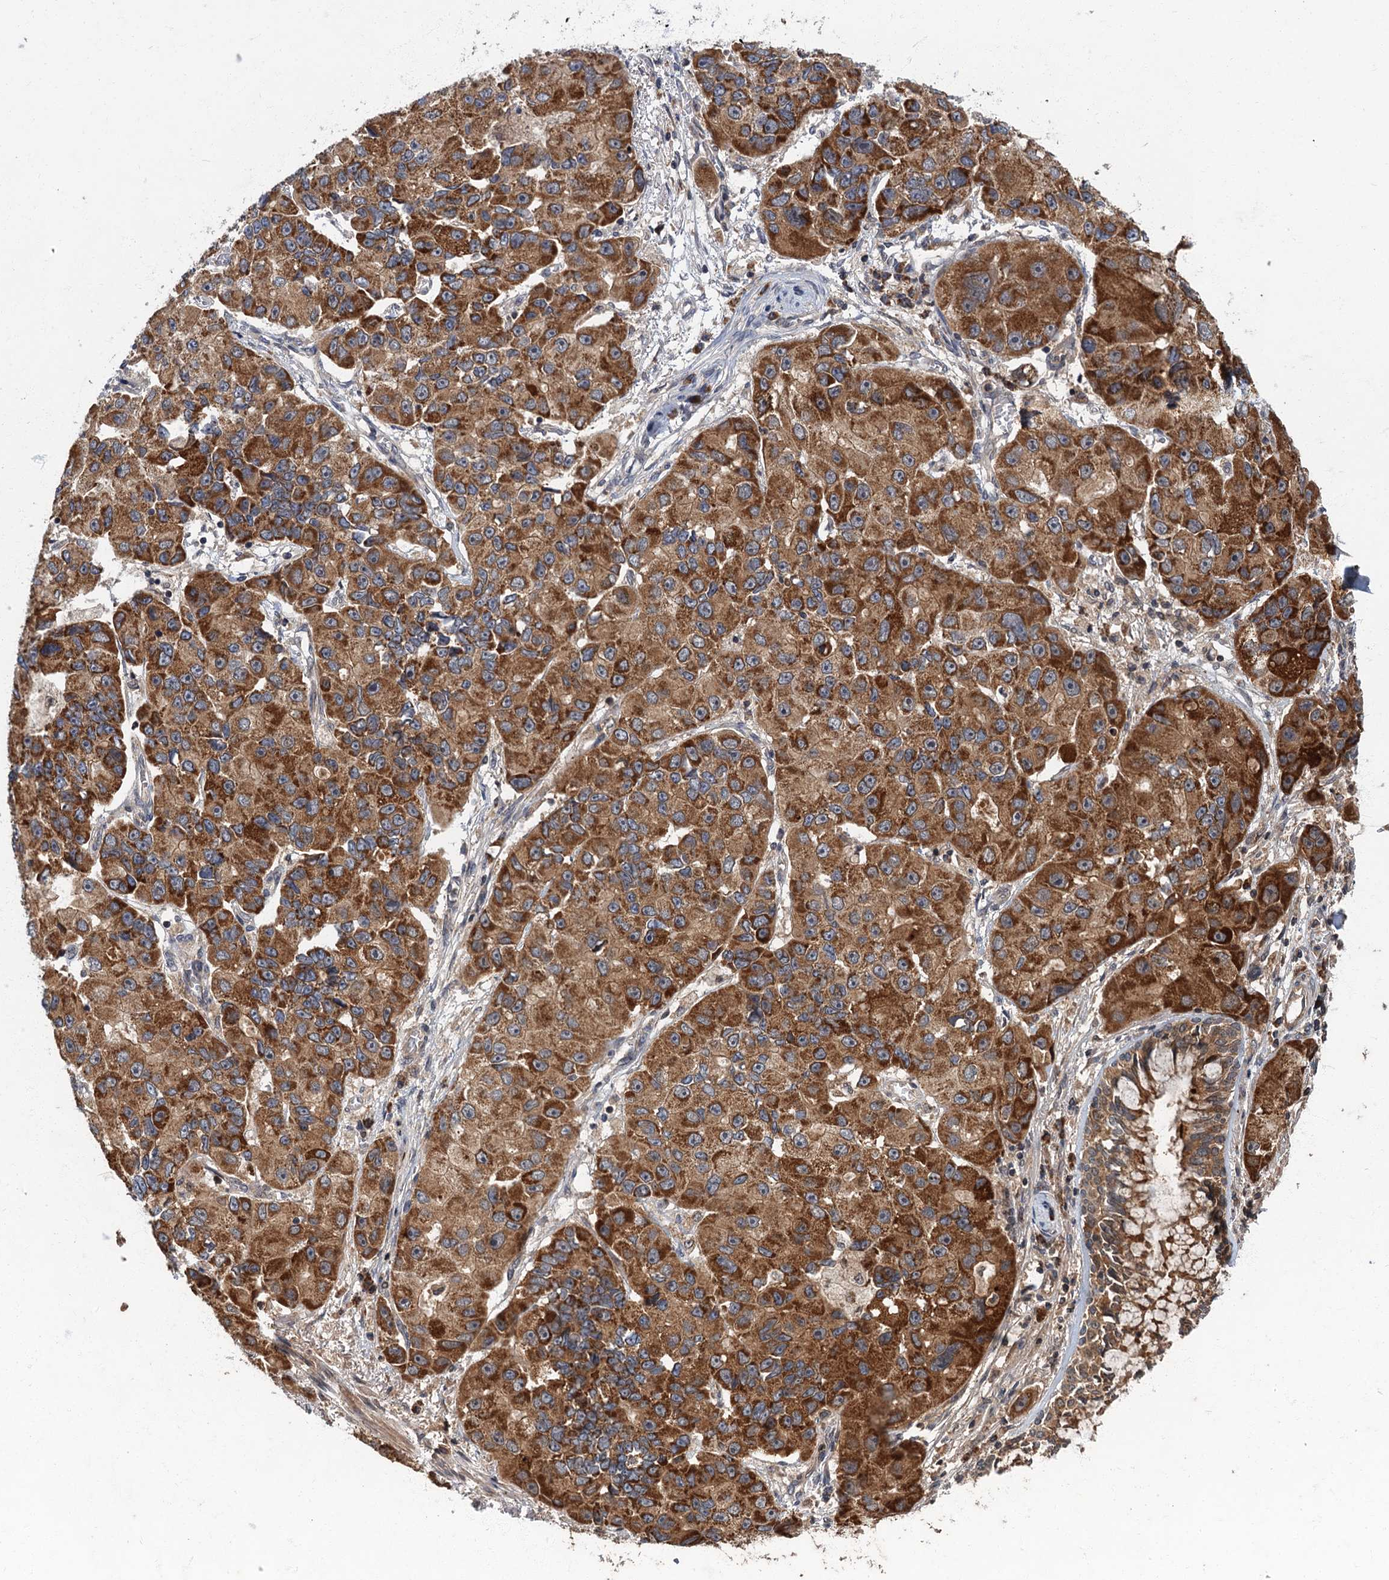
{"staining": {"intensity": "strong", "quantity": ">75%", "location": "cytoplasmic/membranous"}, "tissue": "lung cancer", "cell_type": "Tumor cells", "image_type": "cancer", "snomed": [{"axis": "morphology", "description": "Adenocarcinoma, NOS"}, {"axis": "topography", "description": "Lung"}], "caption": "IHC image of neoplastic tissue: human lung cancer stained using immunohistochemistry demonstrates high levels of strong protein expression localized specifically in the cytoplasmic/membranous of tumor cells, appearing as a cytoplasmic/membranous brown color.", "gene": "SLC11A2", "patient": {"sex": "female", "age": 54}}